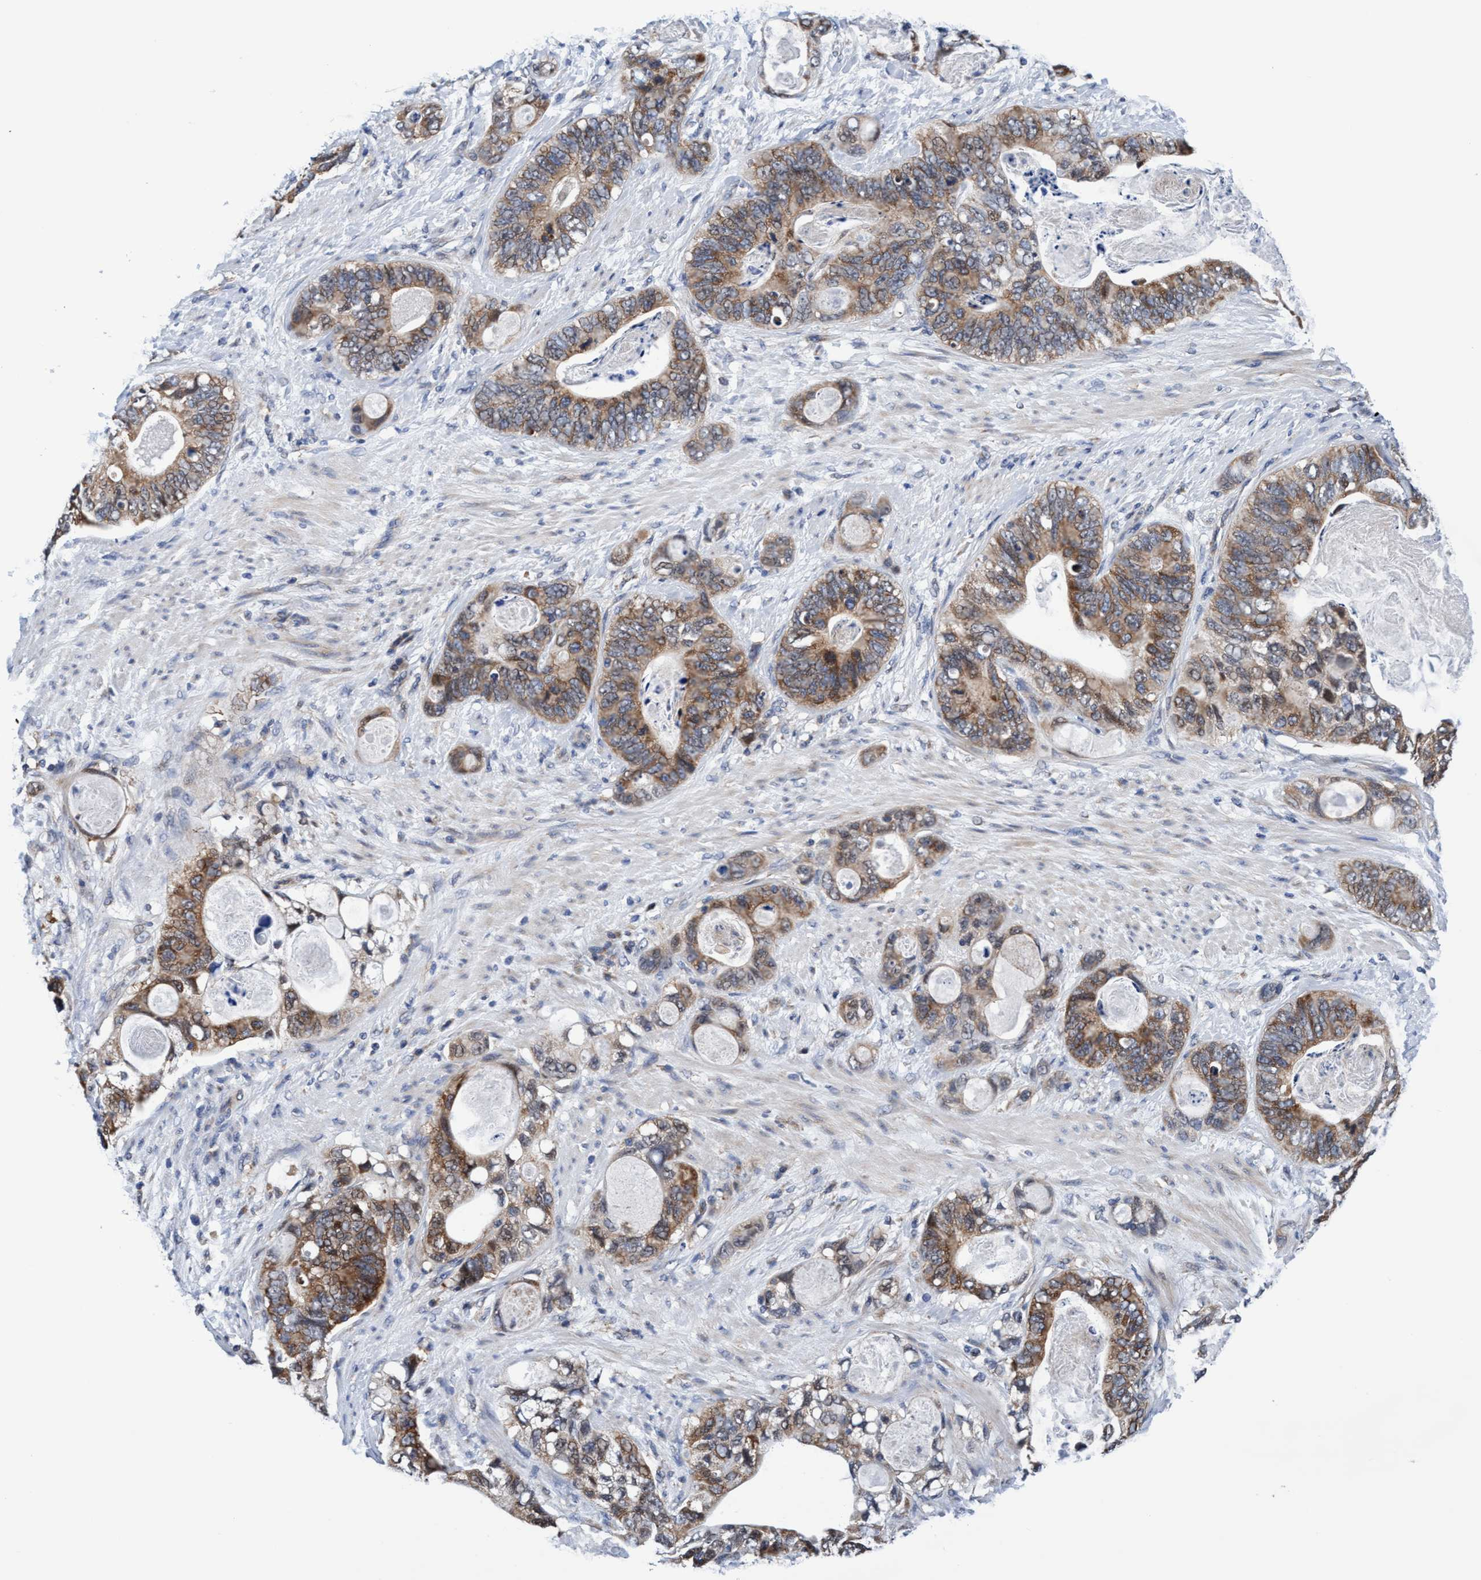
{"staining": {"intensity": "moderate", "quantity": ">75%", "location": "cytoplasmic/membranous"}, "tissue": "stomach cancer", "cell_type": "Tumor cells", "image_type": "cancer", "snomed": [{"axis": "morphology", "description": "Normal tissue, NOS"}, {"axis": "morphology", "description": "Adenocarcinoma, NOS"}, {"axis": "topography", "description": "Stomach"}], "caption": "This is a micrograph of IHC staining of stomach cancer (adenocarcinoma), which shows moderate positivity in the cytoplasmic/membranous of tumor cells.", "gene": "AGAP2", "patient": {"sex": "female", "age": 89}}